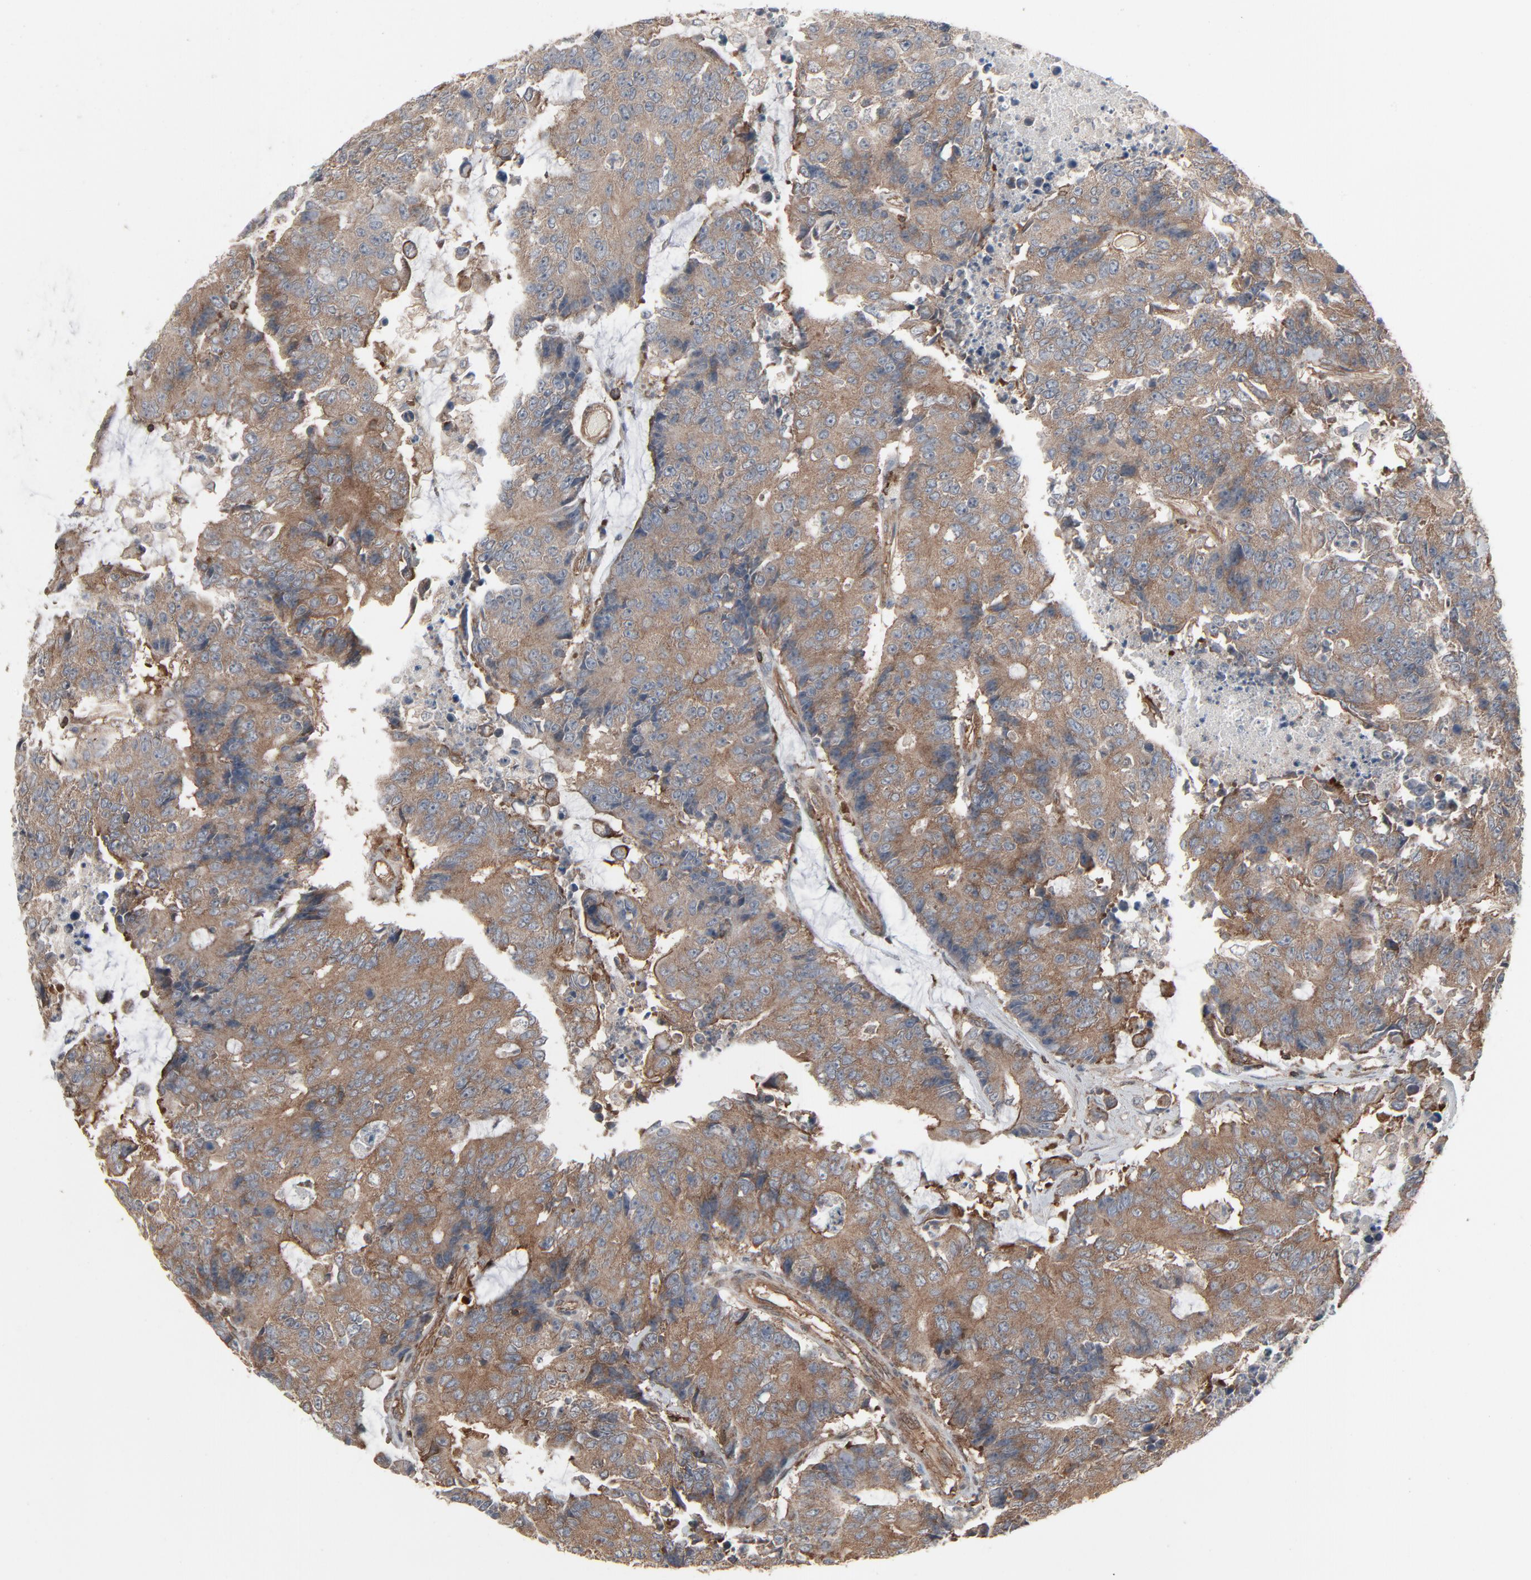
{"staining": {"intensity": "weak", "quantity": ">75%", "location": "cytoplasmic/membranous"}, "tissue": "colorectal cancer", "cell_type": "Tumor cells", "image_type": "cancer", "snomed": [{"axis": "morphology", "description": "Adenocarcinoma, NOS"}, {"axis": "topography", "description": "Colon"}], "caption": "Approximately >75% of tumor cells in colorectal cancer show weak cytoplasmic/membranous protein positivity as visualized by brown immunohistochemical staining.", "gene": "OPTN", "patient": {"sex": "female", "age": 86}}